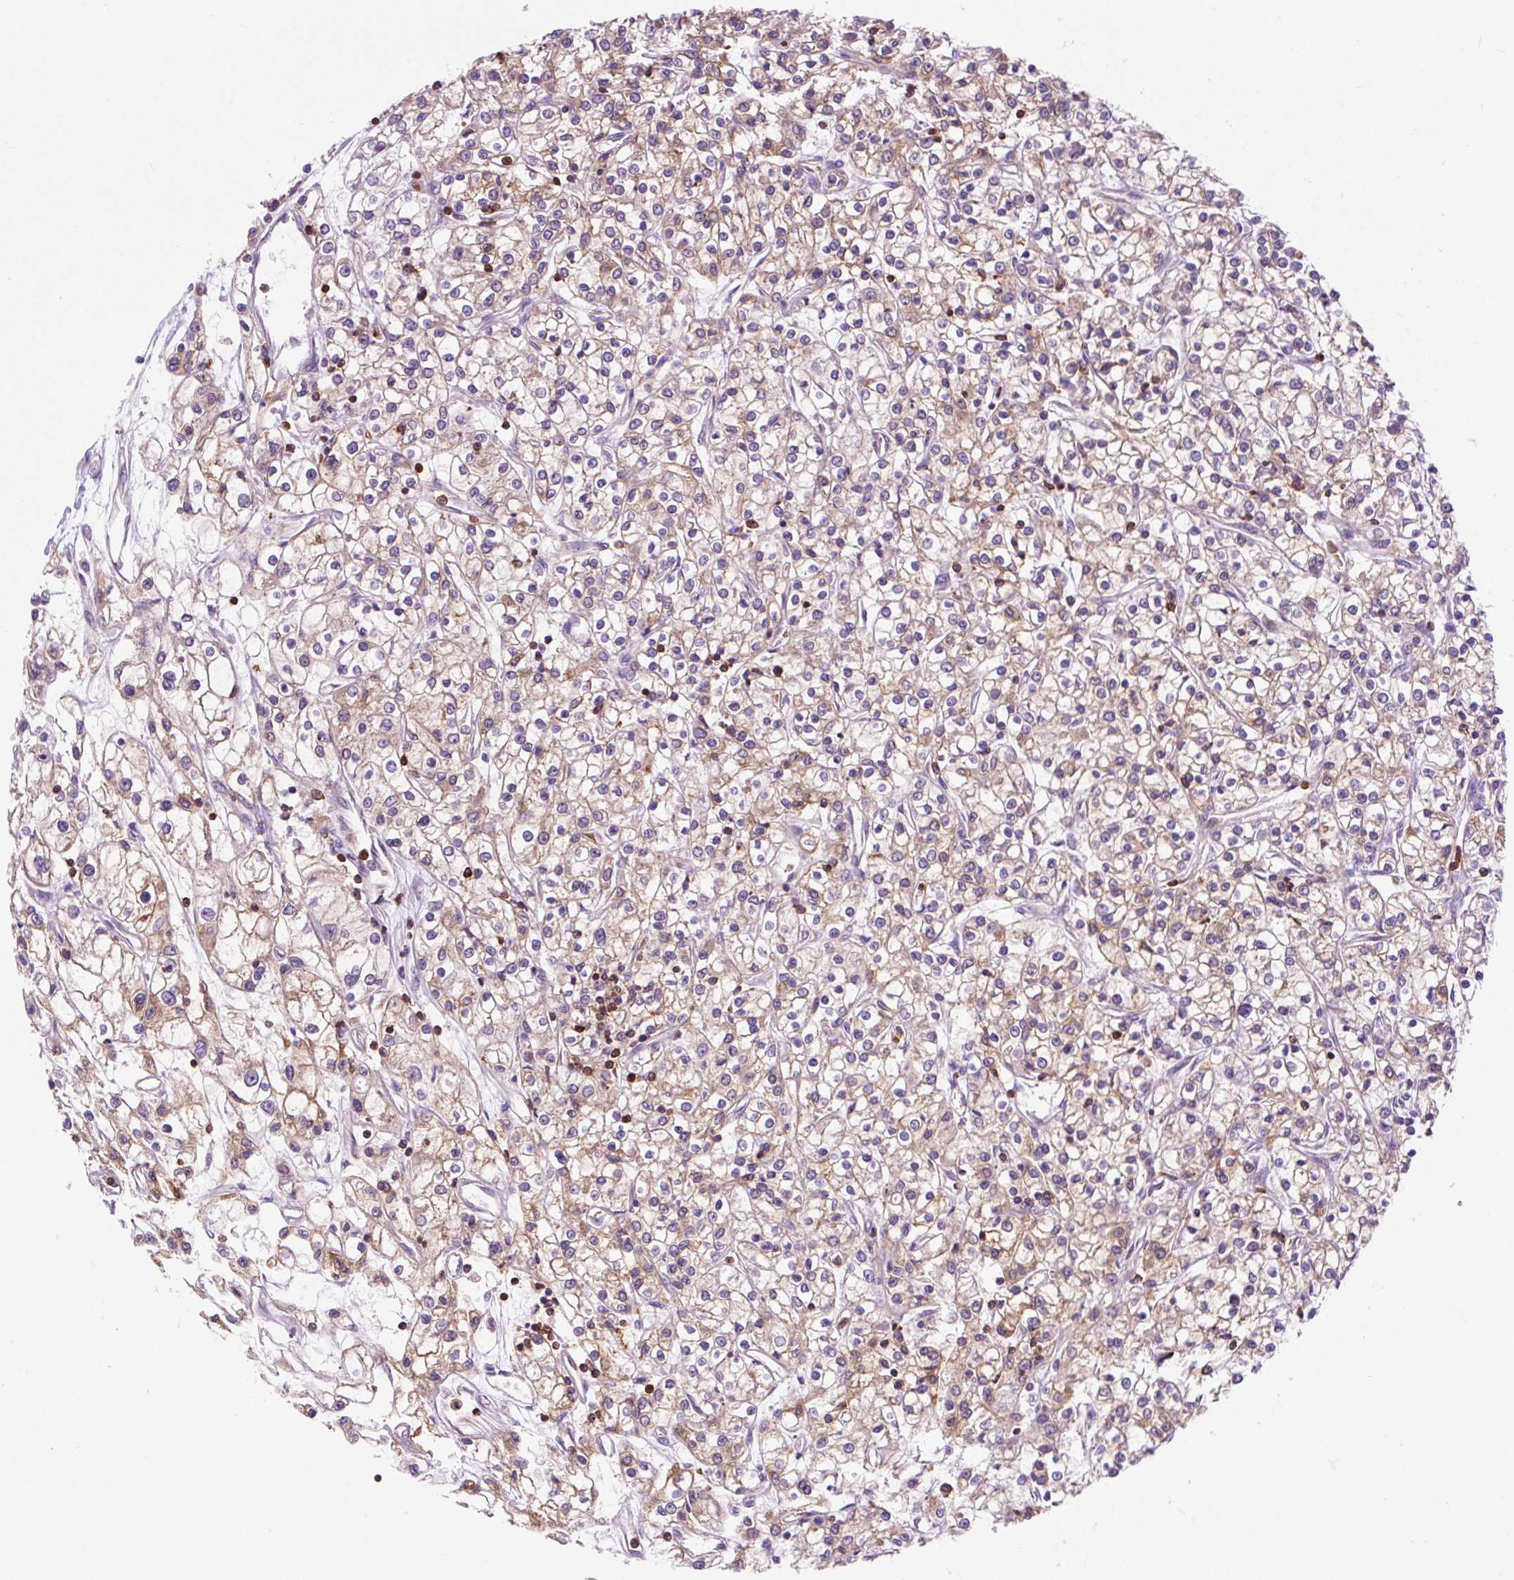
{"staining": {"intensity": "weak", "quantity": ">75%", "location": "cytoplasmic/membranous"}, "tissue": "renal cancer", "cell_type": "Tumor cells", "image_type": "cancer", "snomed": [{"axis": "morphology", "description": "Adenocarcinoma, NOS"}, {"axis": "topography", "description": "Kidney"}], "caption": "Renal cancer was stained to show a protein in brown. There is low levels of weak cytoplasmic/membranous staining in about >75% of tumor cells. The staining was performed using DAB, with brown indicating positive protein expression. Nuclei are stained blue with hematoxylin.", "gene": "CISD3", "patient": {"sex": "female", "age": 59}}